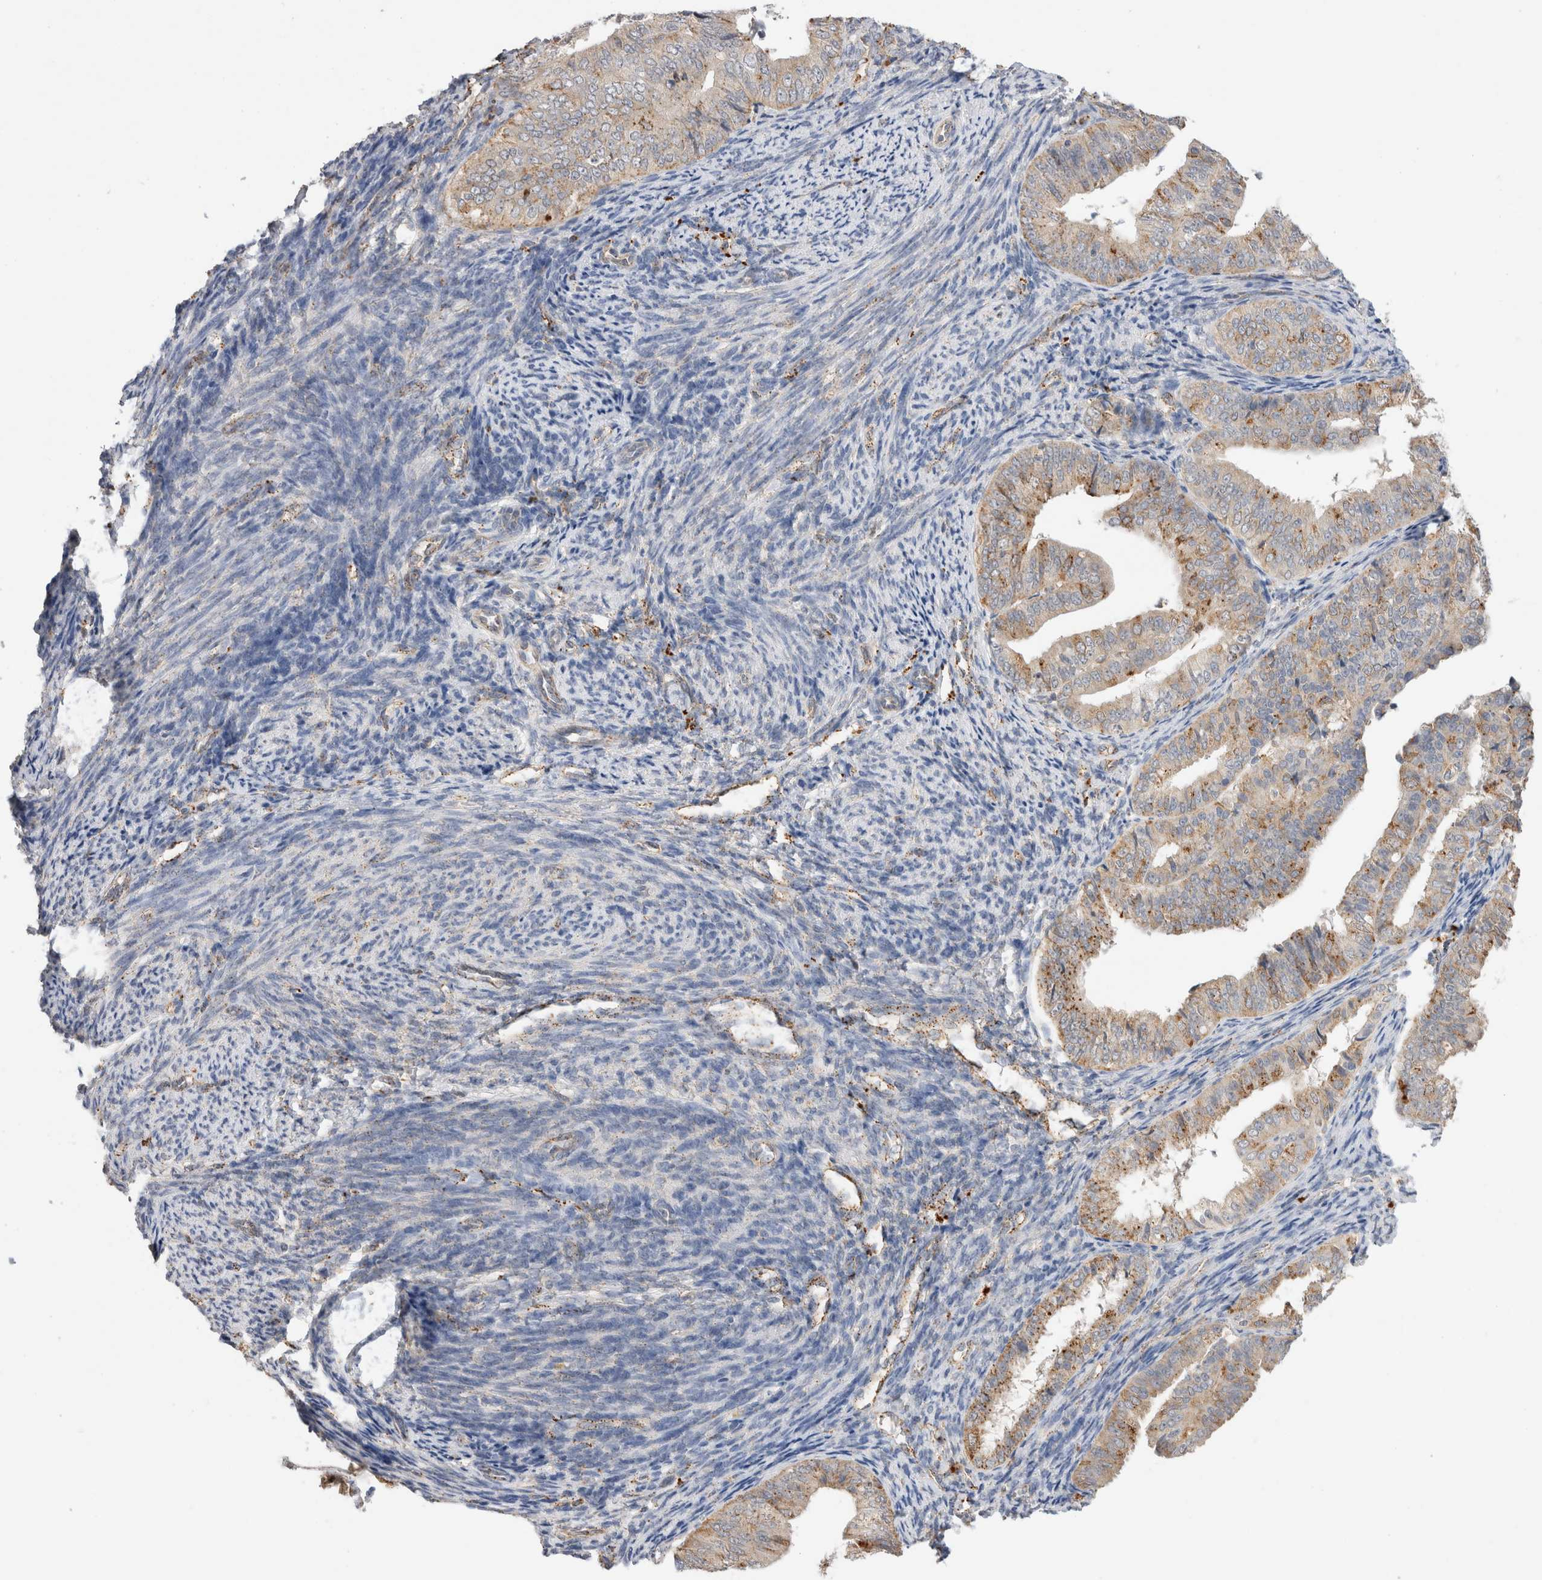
{"staining": {"intensity": "moderate", "quantity": "25%-75%", "location": "cytoplasmic/membranous"}, "tissue": "endometrial cancer", "cell_type": "Tumor cells", "image_type": "cancer", "snomed": [{"axis": "morphology", "description": "Adenocarcinoma, NOS"}, {"axis": "topography", "description": "Endometrium"}], "caption": "Moderate cytoplasmic/membranous expression for a protein is identified in about 25%-75% of tumor cells of endometrial adenocarcinoma using immunohistochemistry (IHC).", "gene": "GNS", "patient": {"sex": "female", "age": 63}}